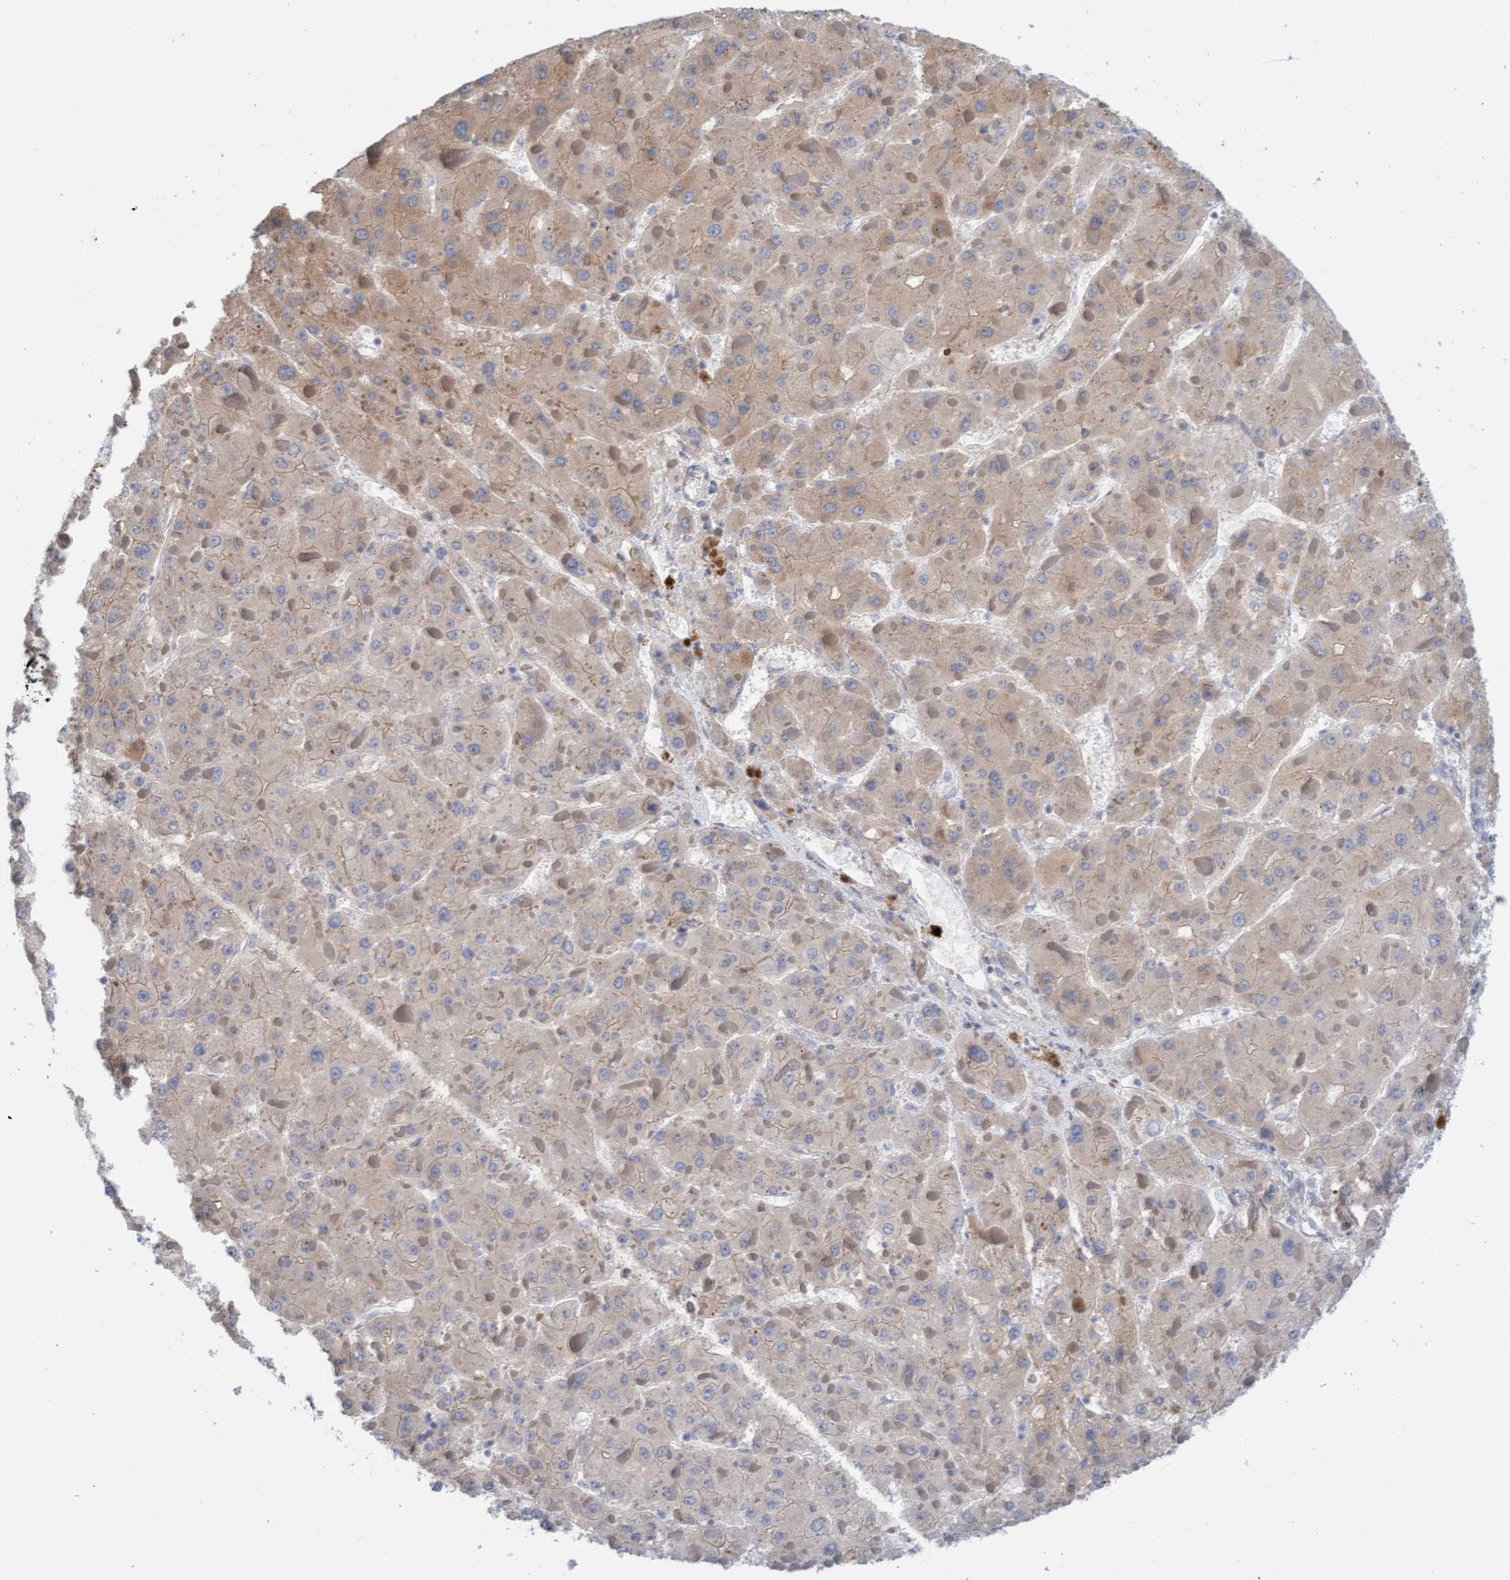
{"staining": {"intensity": "weak", "quantity": ">75%", "location": "cytoplasmic/membranous"}, "tissue": "liver cancer", "cell_type": "Tumor cells", "image_type": "cancer", "snomed": [{"axis": "morphology", "description": "Carcinoma, Hepatocellular, NOS"}, {"axis": "topography", "description": "Liver"}], "caption": "Liver cancer tissue shows weak cytoplasmic/membranous positivity in approximately >75% of tumor cells", "gene": "MMP8", "patient": {"sex": "female", "age": 73}}